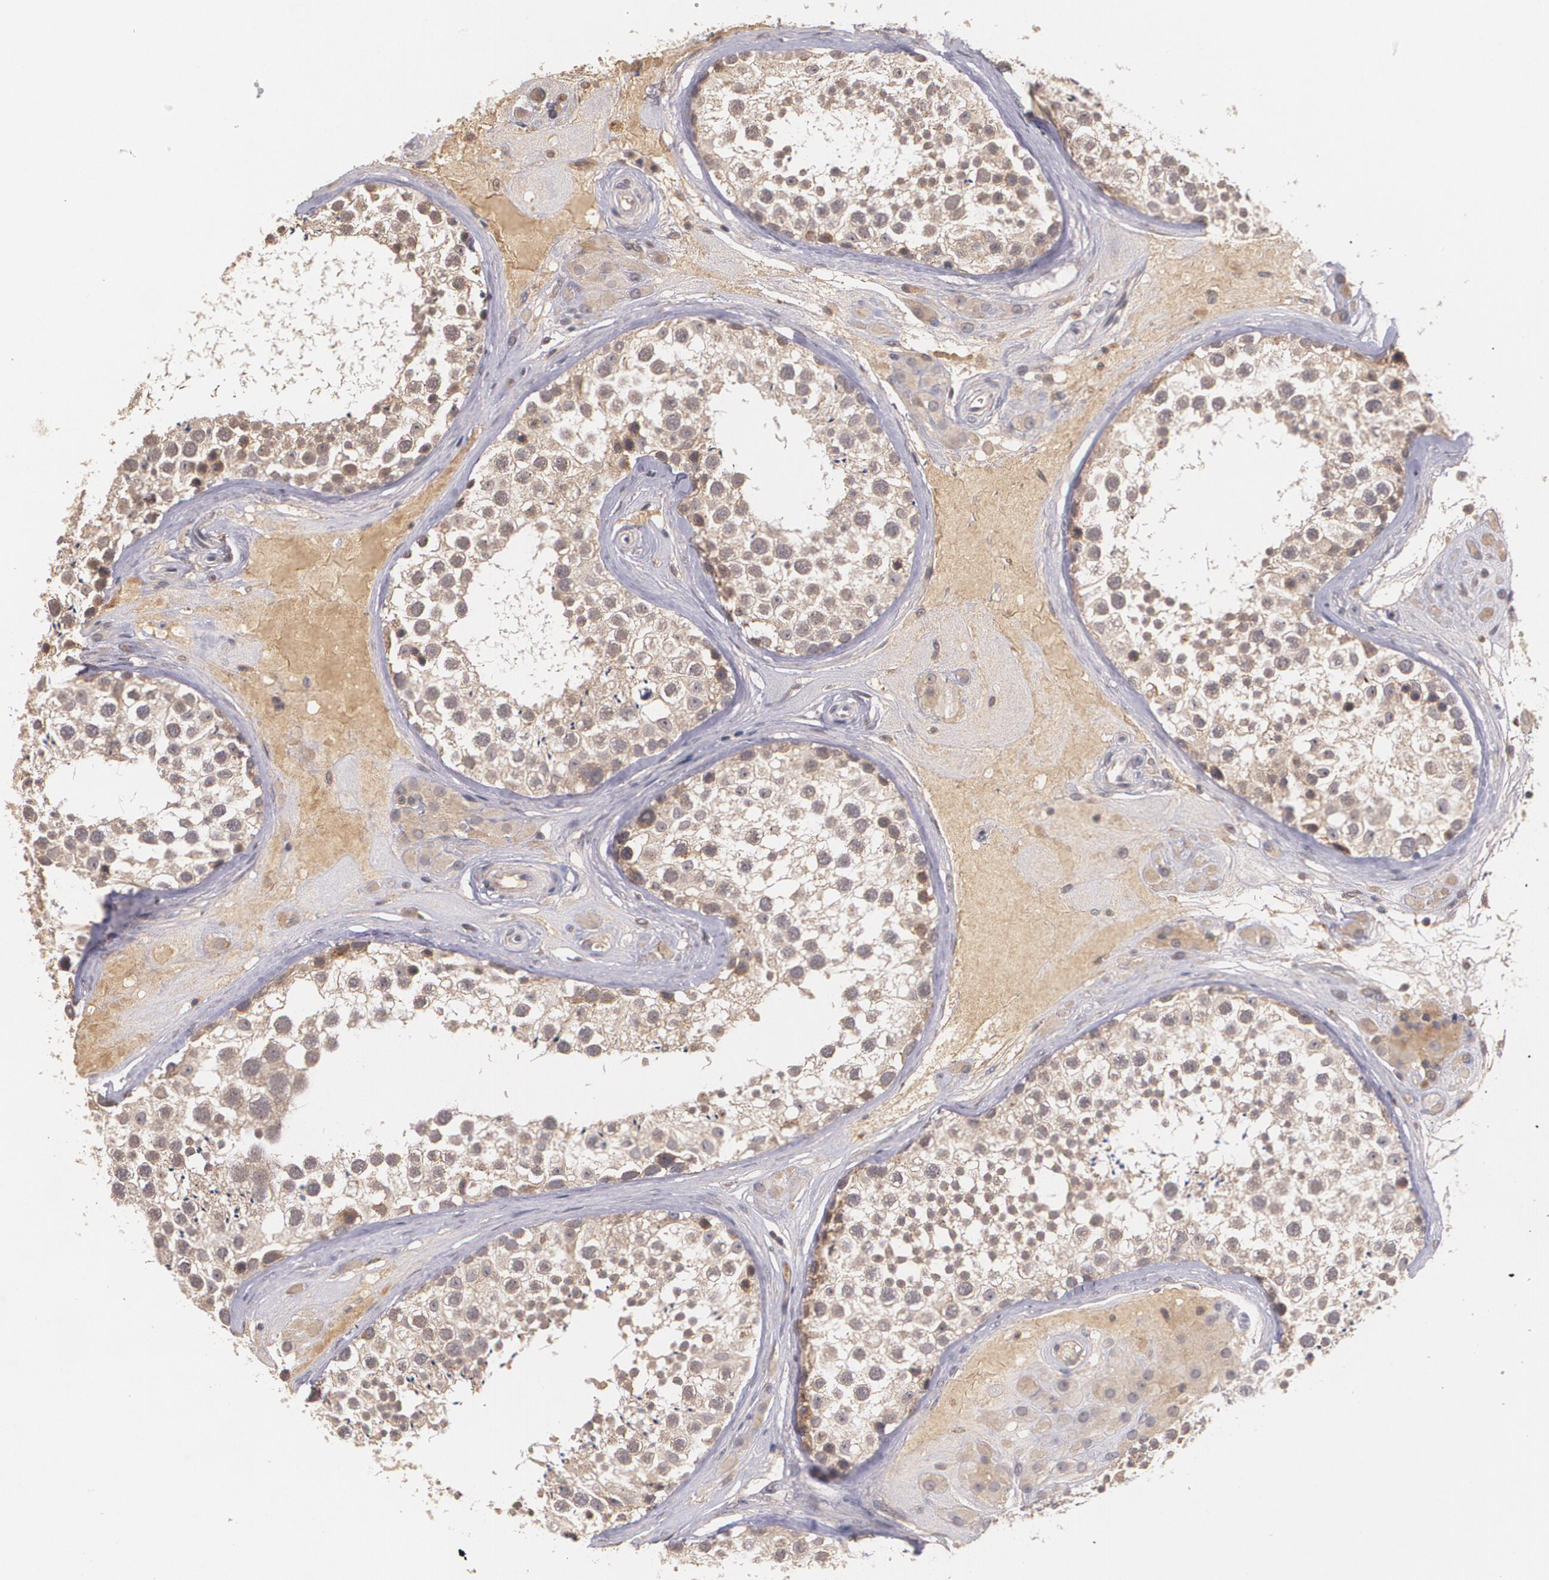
{"staining": {"intensity": "moderate", "quantity": ">75%", "location": "cytoplasmic/membranous"}, "tissue": "testis", "cell_type": "Cells in seminiferous ducts", "image_type": "normal", "snomed": [{"axis": "morphology", "description": "Normal tissue, NOS"}, {"axis": "topography", "description": "Testis"}], "caption": "Unremarkable testis exhibits moderate cytoplasmic/membranous expression in approximately >75% of cells in seminiferous ducts, visualized by immunohistochemistry.", "gene": "IFNGR2", "patient": {"sex": "male", "age": 46}}